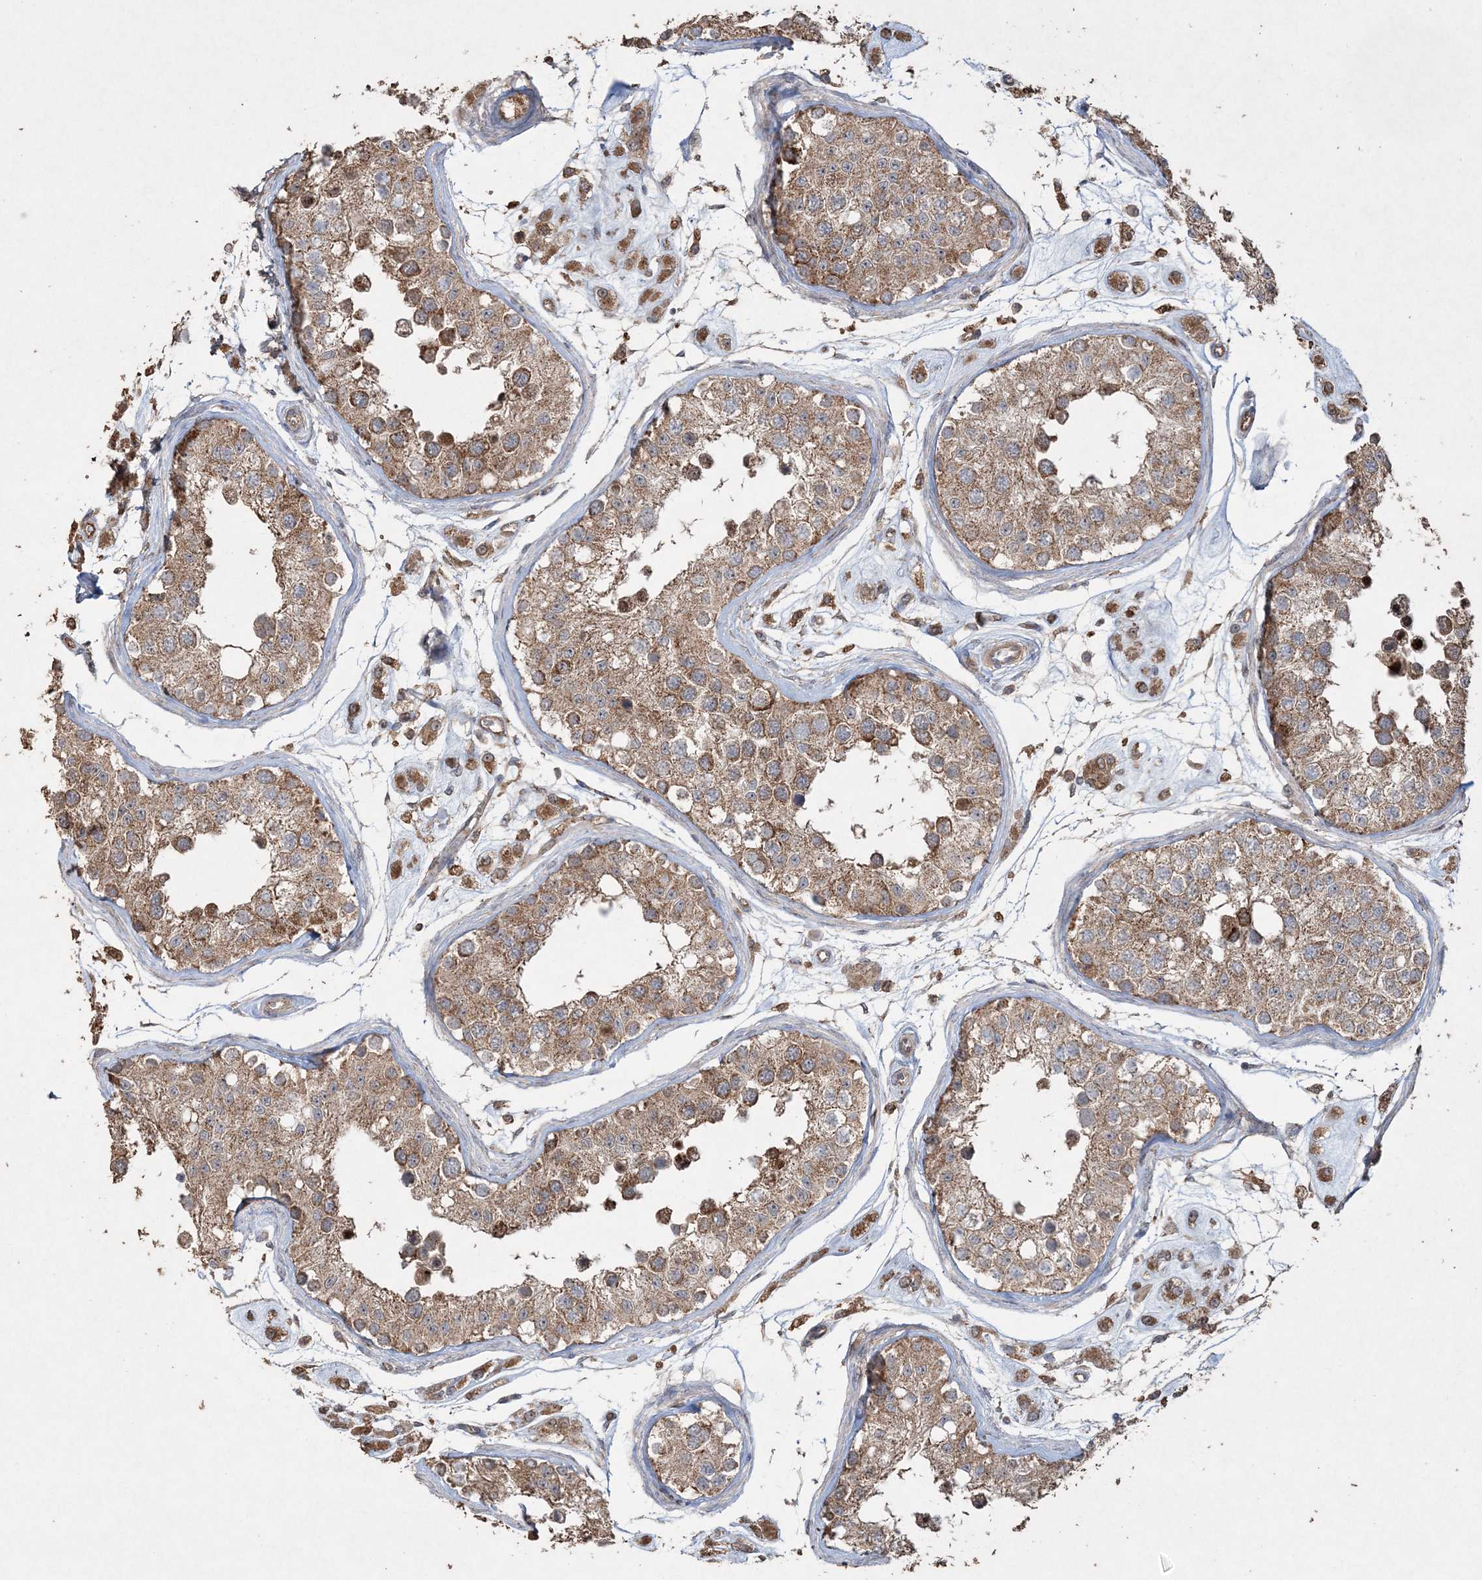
{"staining": {"intensity": "moderate", "quantity": ">75%", "location": "cytoplasmic/membranous"}, "tissue": "testis", "cell_type": "Cells in seminiferous ducts", "image_type": "normal", "snomed": [{"axis": "morphology", "description": "Normal tissue, NOS"}, {"axis": "morphology", "description": "Adenocarcinoma, metastatic, NOS"}, {"axis": "topography", "description": "Testis"}], "caption": "Immunohistochemistry photomicrograph of normal testis: testis stained using immunohistochemistry (IHC) exhibits medium levels of moderate protein expression localized specifically in the cytoplasmic/membranous of cells in seminiferous ducts, appearing as a cytoplasmic/membranous brown color.", "gene": "TTC7A", "patient": {"sex": "male", "age": 26}}